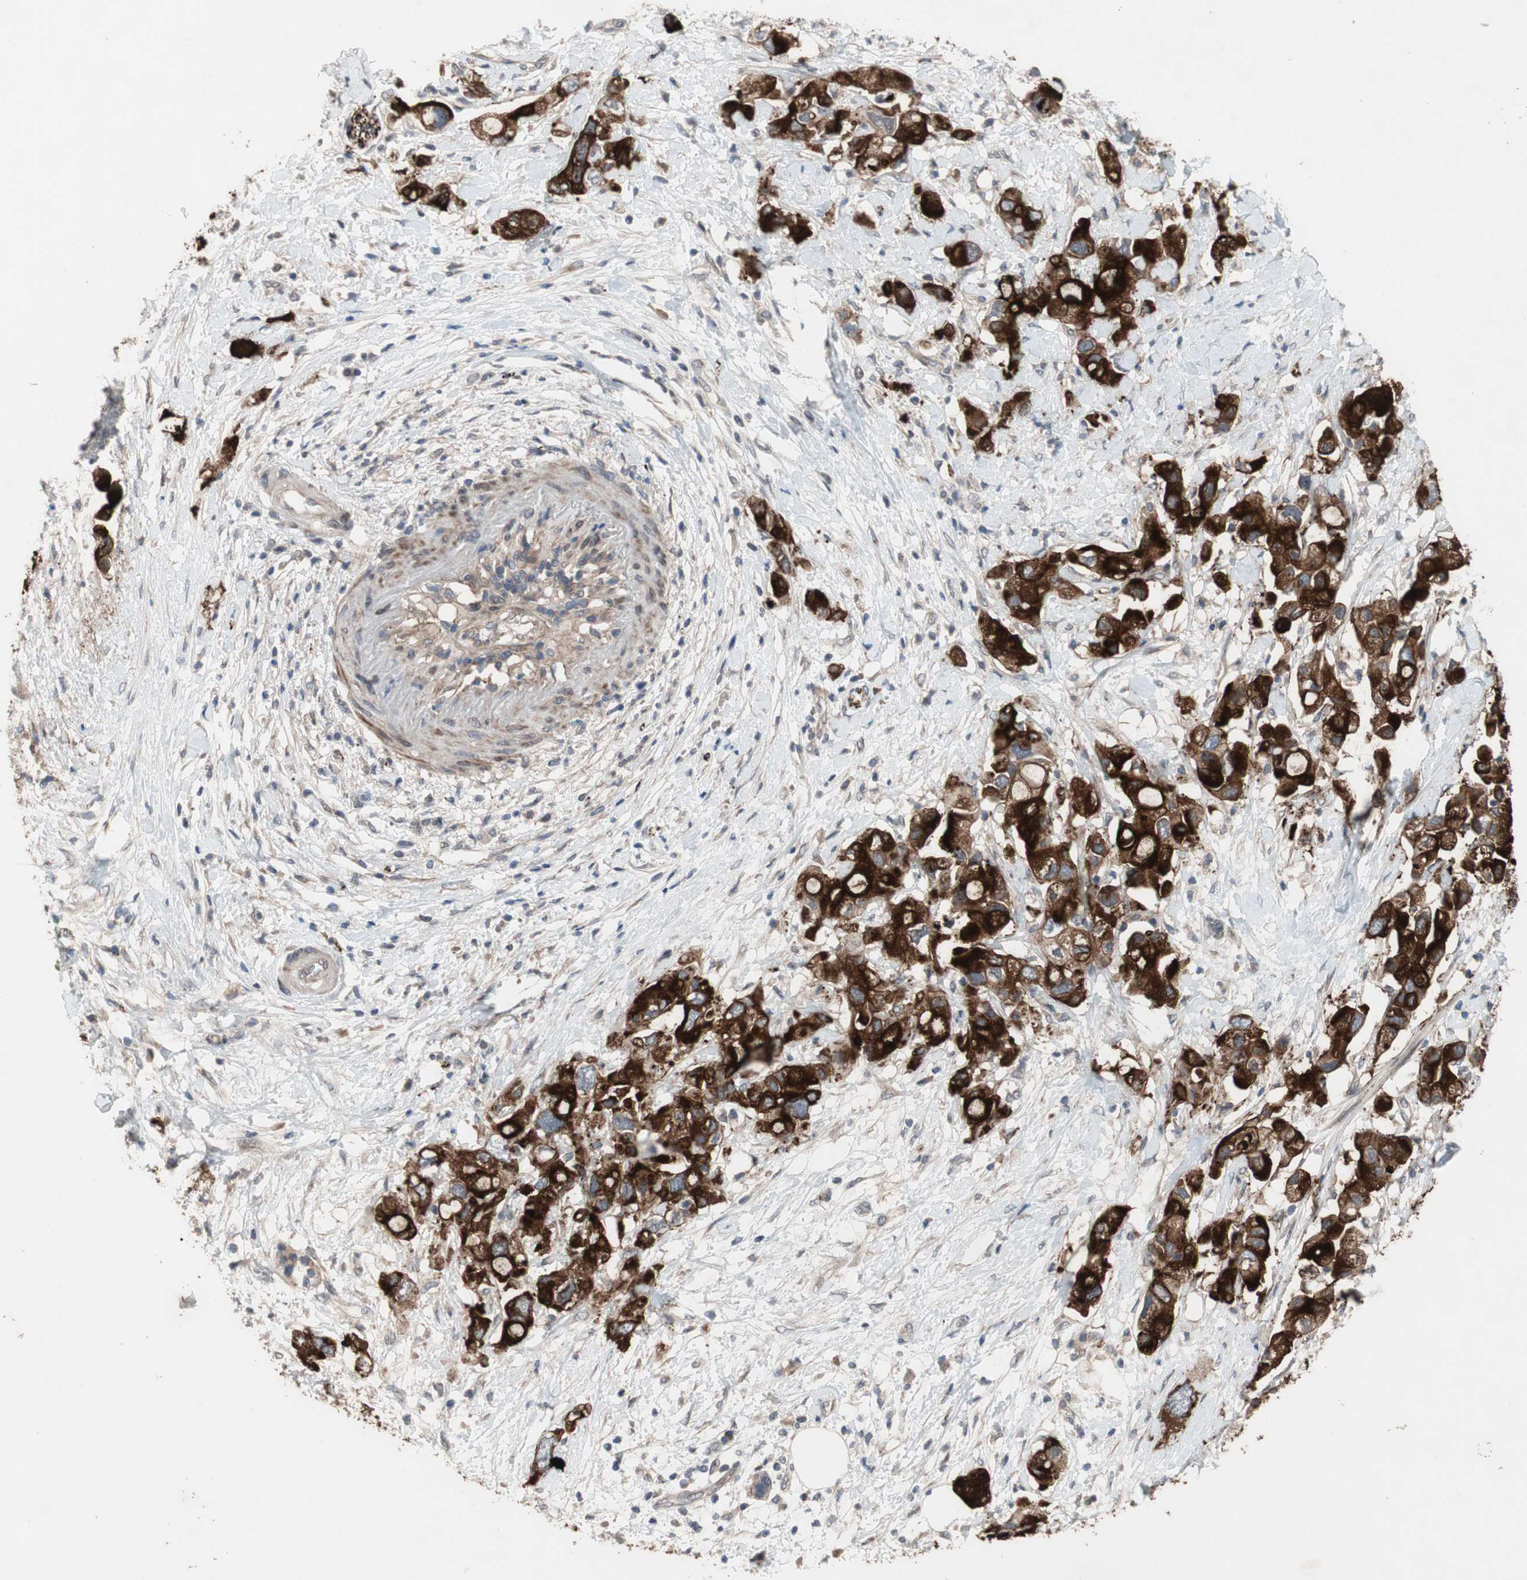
{"staining": {"intensity": "strong", "quantity": ">75%", "location": "cytoplasmic/membranous"}, "tissue": "pancreatic cancer", "cell_type": "Tumor cells", "image_type": "cancer", "snomed": [{"axis": "morphology", "description": "Adenocarcinoma, NOS"}, {"axis": "topography", "description": "Pancreas"}], "caption": "DAB immunohistochemical staining of human adenocarcinoma (pancreatic) exhibits strong cytoplasmic/membranous protein staining in approximately >75% of tumor cells.", "gene": "OAZ1", "patient": {"sex": "female", "age": 56}}